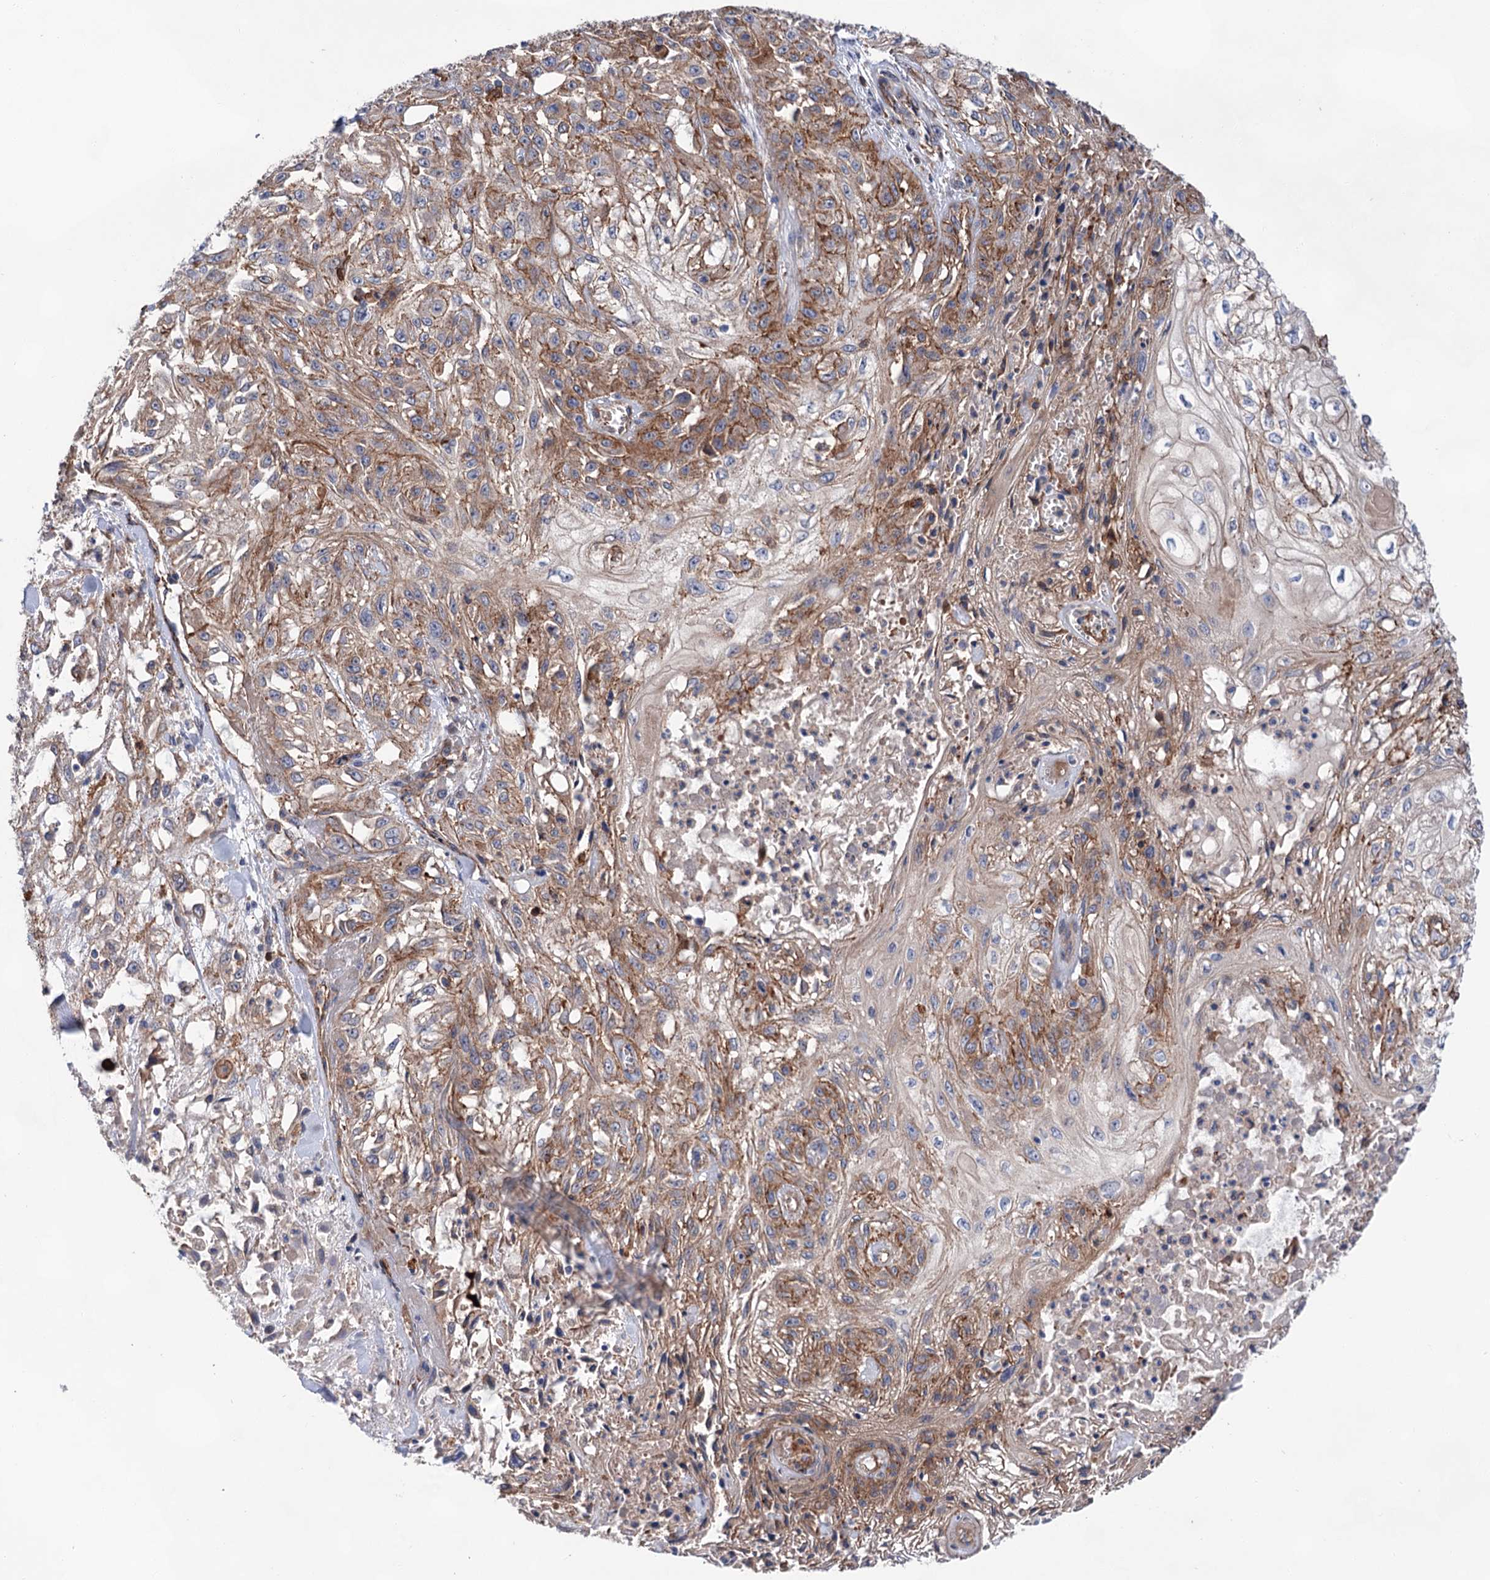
{"staining": {"intensity": "moderate", "quantity": "25%-75%", "location": "cytoplasmic/membranous"}, "tissue": "skin cancer", "cell_type": "Tumor cells", "image_type": "cancer", "snomed": [{"axis": "morphology", "description": "Squamous cell carcinoma, NOS"}, {"axis": "morphology", "description": "Squamous cell carcinoma, metastatic, NOS"}, {"axis": "topography", "description": "Skin"}, {"axis": "topography", "description": "Lymph node"}], "caption": "Approximately 25%-75% of tumor cells in skin cancer (squamous cell carcinoma) reveal moderate cytoplasmic/membranous protein staining as visualized by brown immunohistochemical staining.", "gene": "TMTC3", "patient": {"sex": "male", "age": 75}}